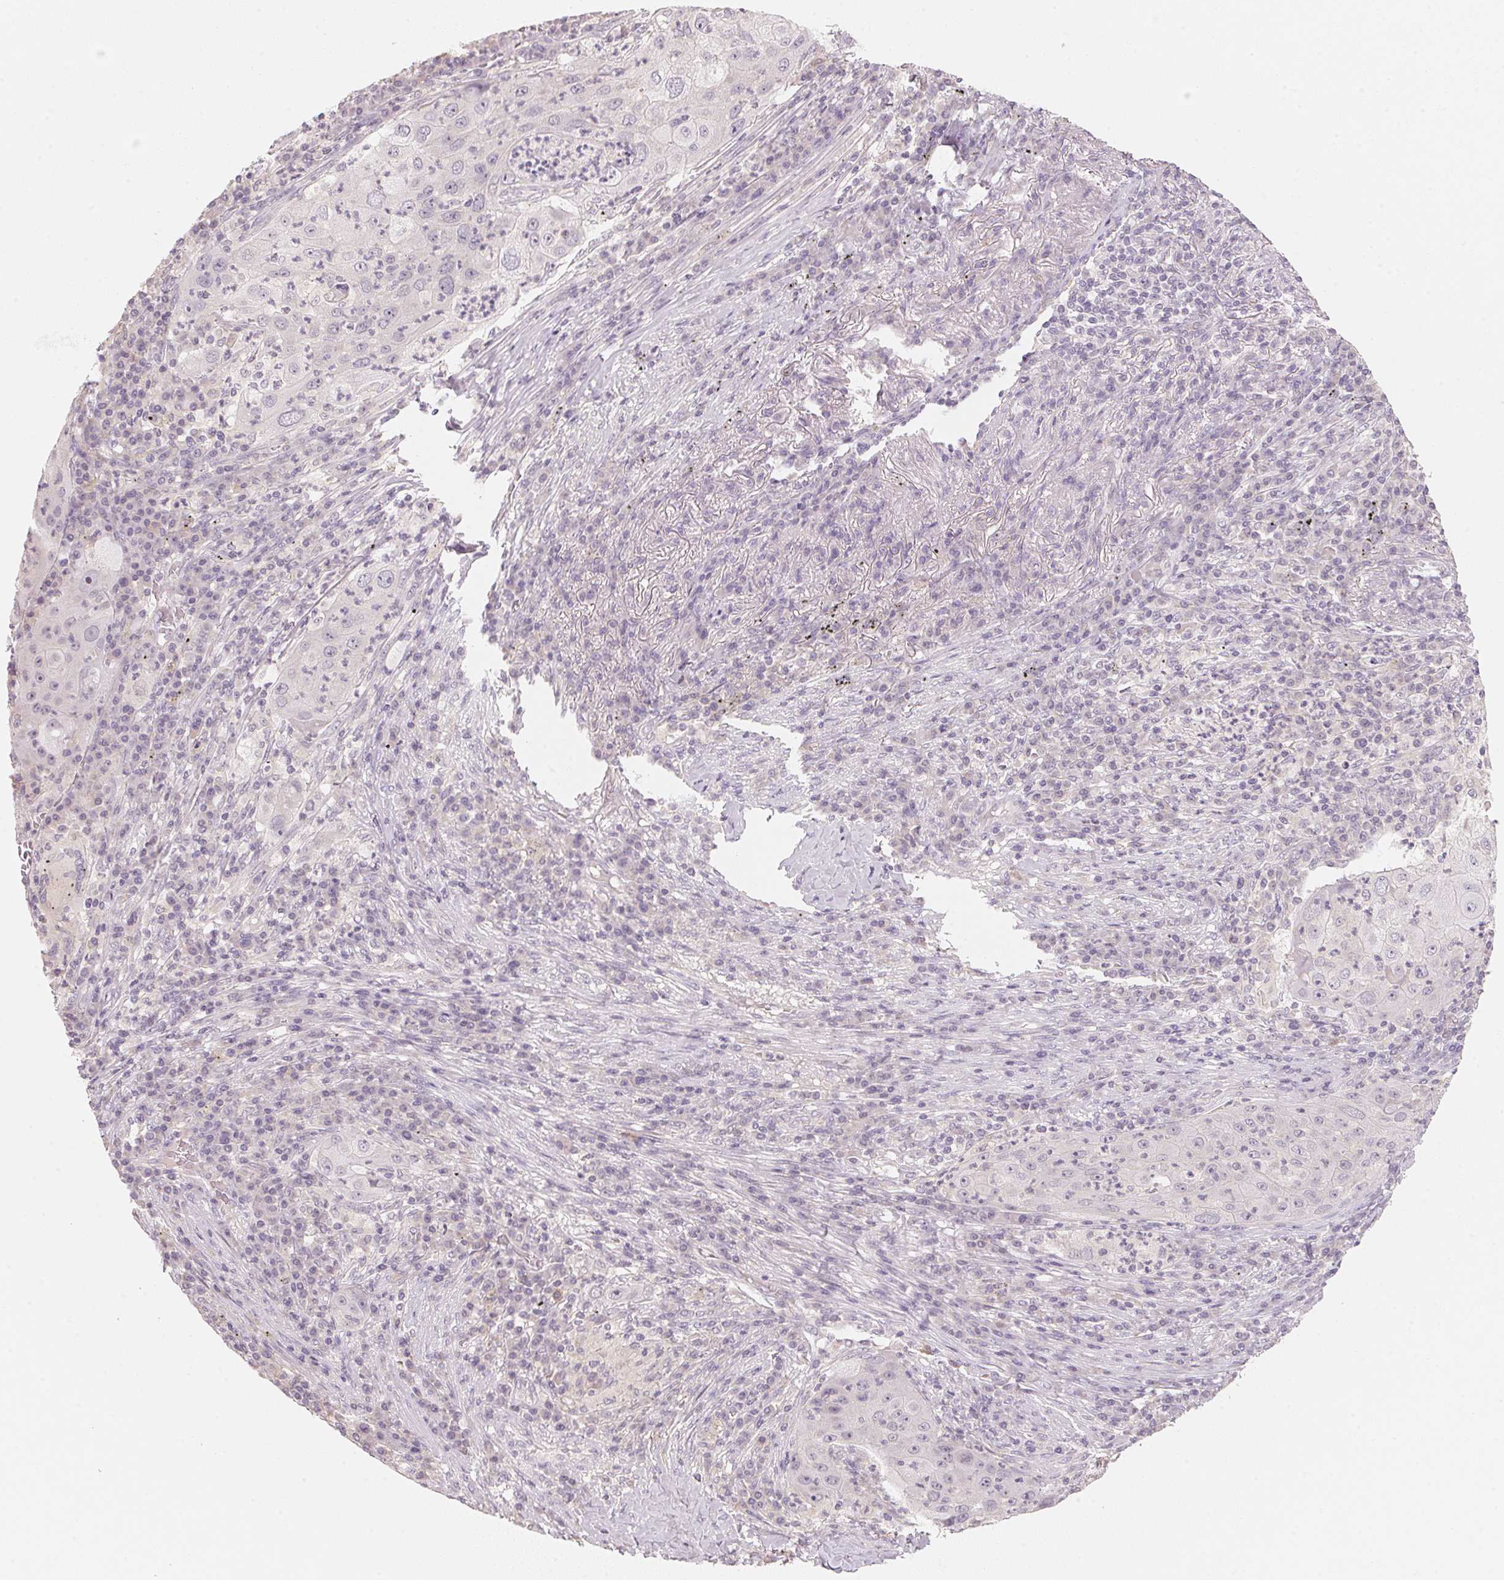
{"staining": {"intensity": "negative", "quantity": "none", "location": "none"}, "tissue": "lung cancer", "cell_type": "Tumor cells", "image_type": "cancer", "snomed": [{"axis": "morphology", "description": "Squamous cell carcinoma, NOS"}, {"axis": "topography", "description": "Lung"}], "caption": "Immunohistochemistry (IHC) micrograph of neoplastic tissue: human squamous cell carcinoma (lung) stained with DAB (3,3'-diaminobenzidine) demonstrates no significant protein expression in tumor cells.", "gene": "ANKRD31", "patient": {"sex": "female", "age": 59}}